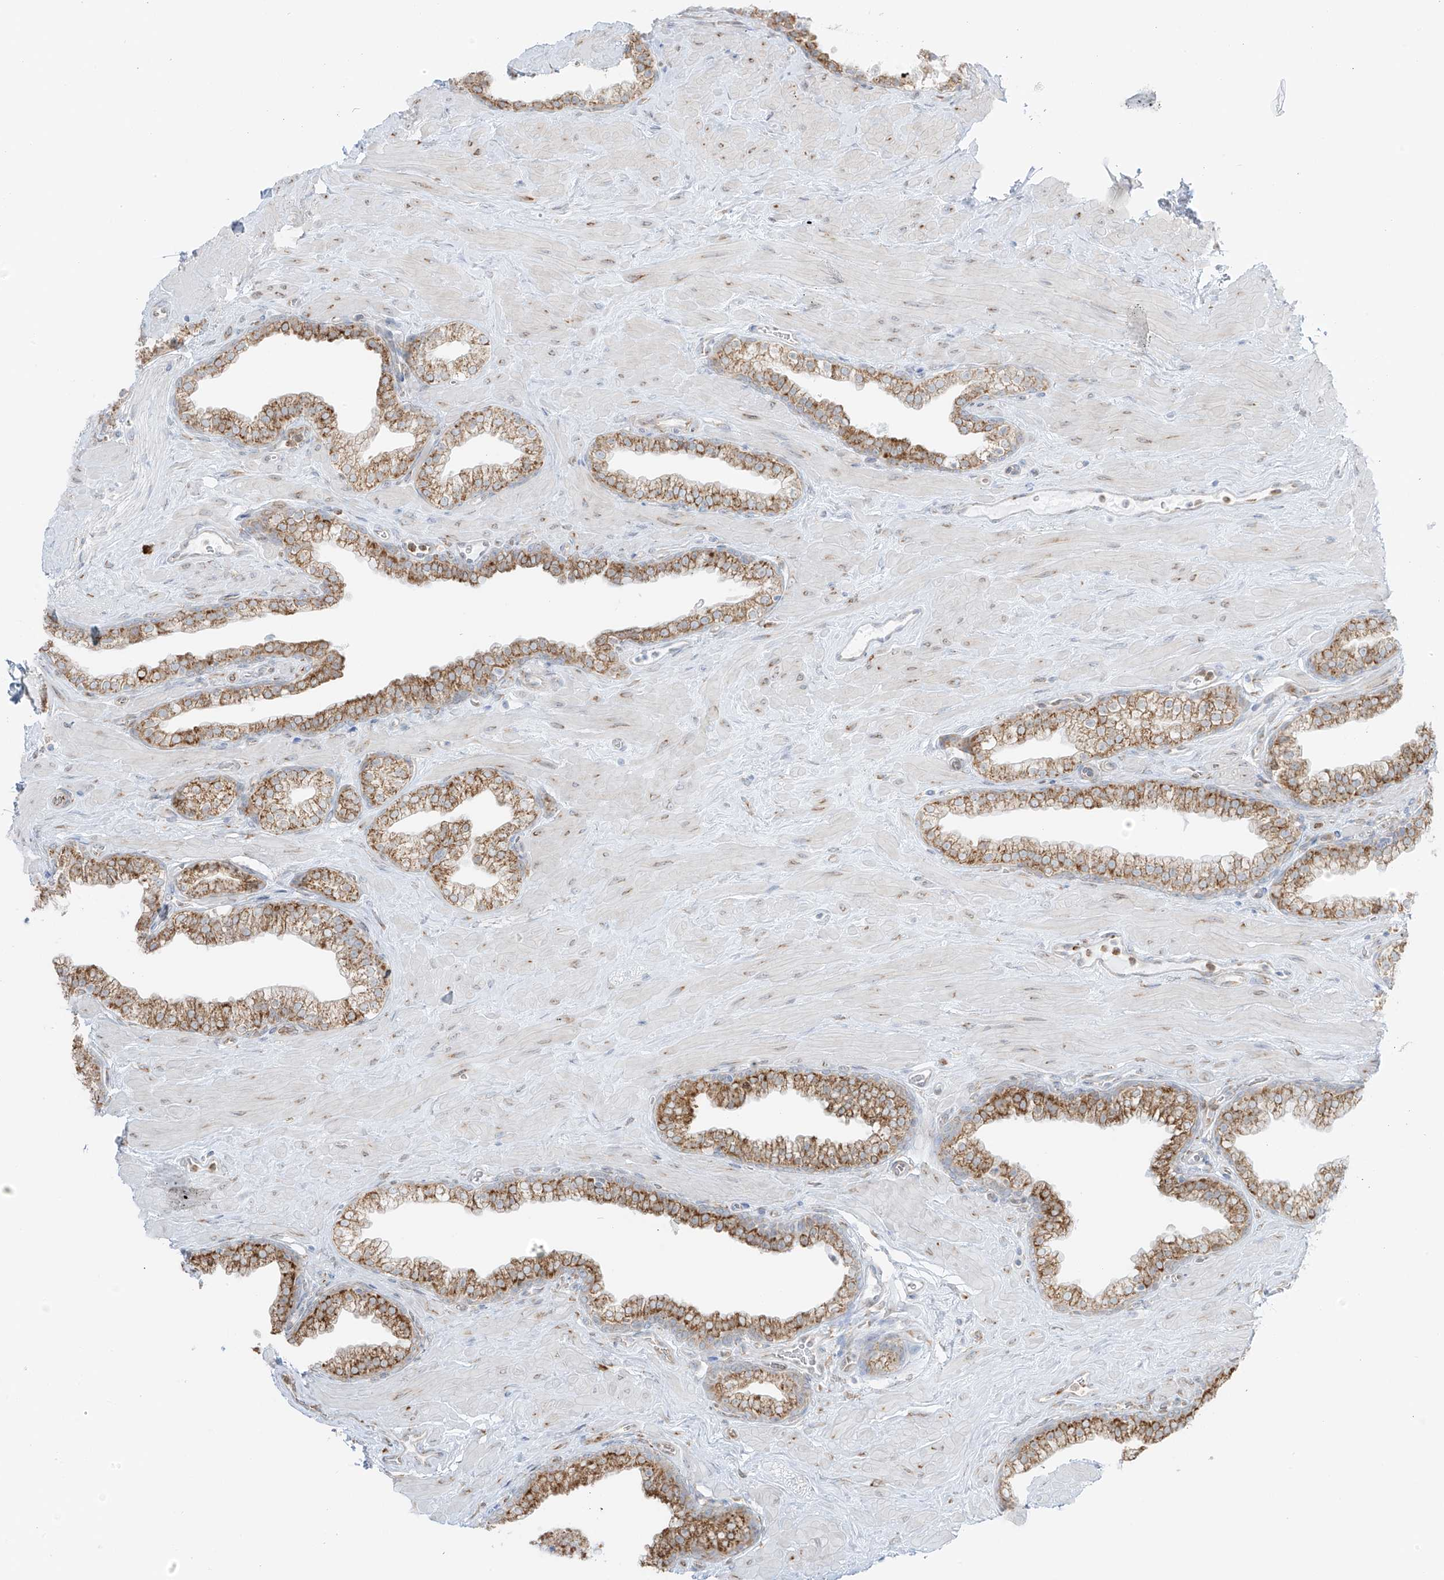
{"staining": {"intensity": "strong", "quantity": ">75%", "location": "cytoplasmic/membranous"}, "tissue": "prostate", "cell_type": "Glandular cells", "image_type": "normal", "snomed": [{"axis": "morphology", "description": "Normal tissue, NOS"}, {"axis": "morphology", "description": "Urothelial carcinoma, Low grade"}, {"axis": "topography", "description": "Urinary bladder"}, {"axis": "topography", "description": "Prostate"}], "caption": "Prostate stained with DAB IHC displays high levels of strong cytoplasmic/membranous staining in approximately >75% of glandular cells. Nuclei are stained in blue.", "gene": "LRRC59", "patient": {"sex": "male", "age": 60}}